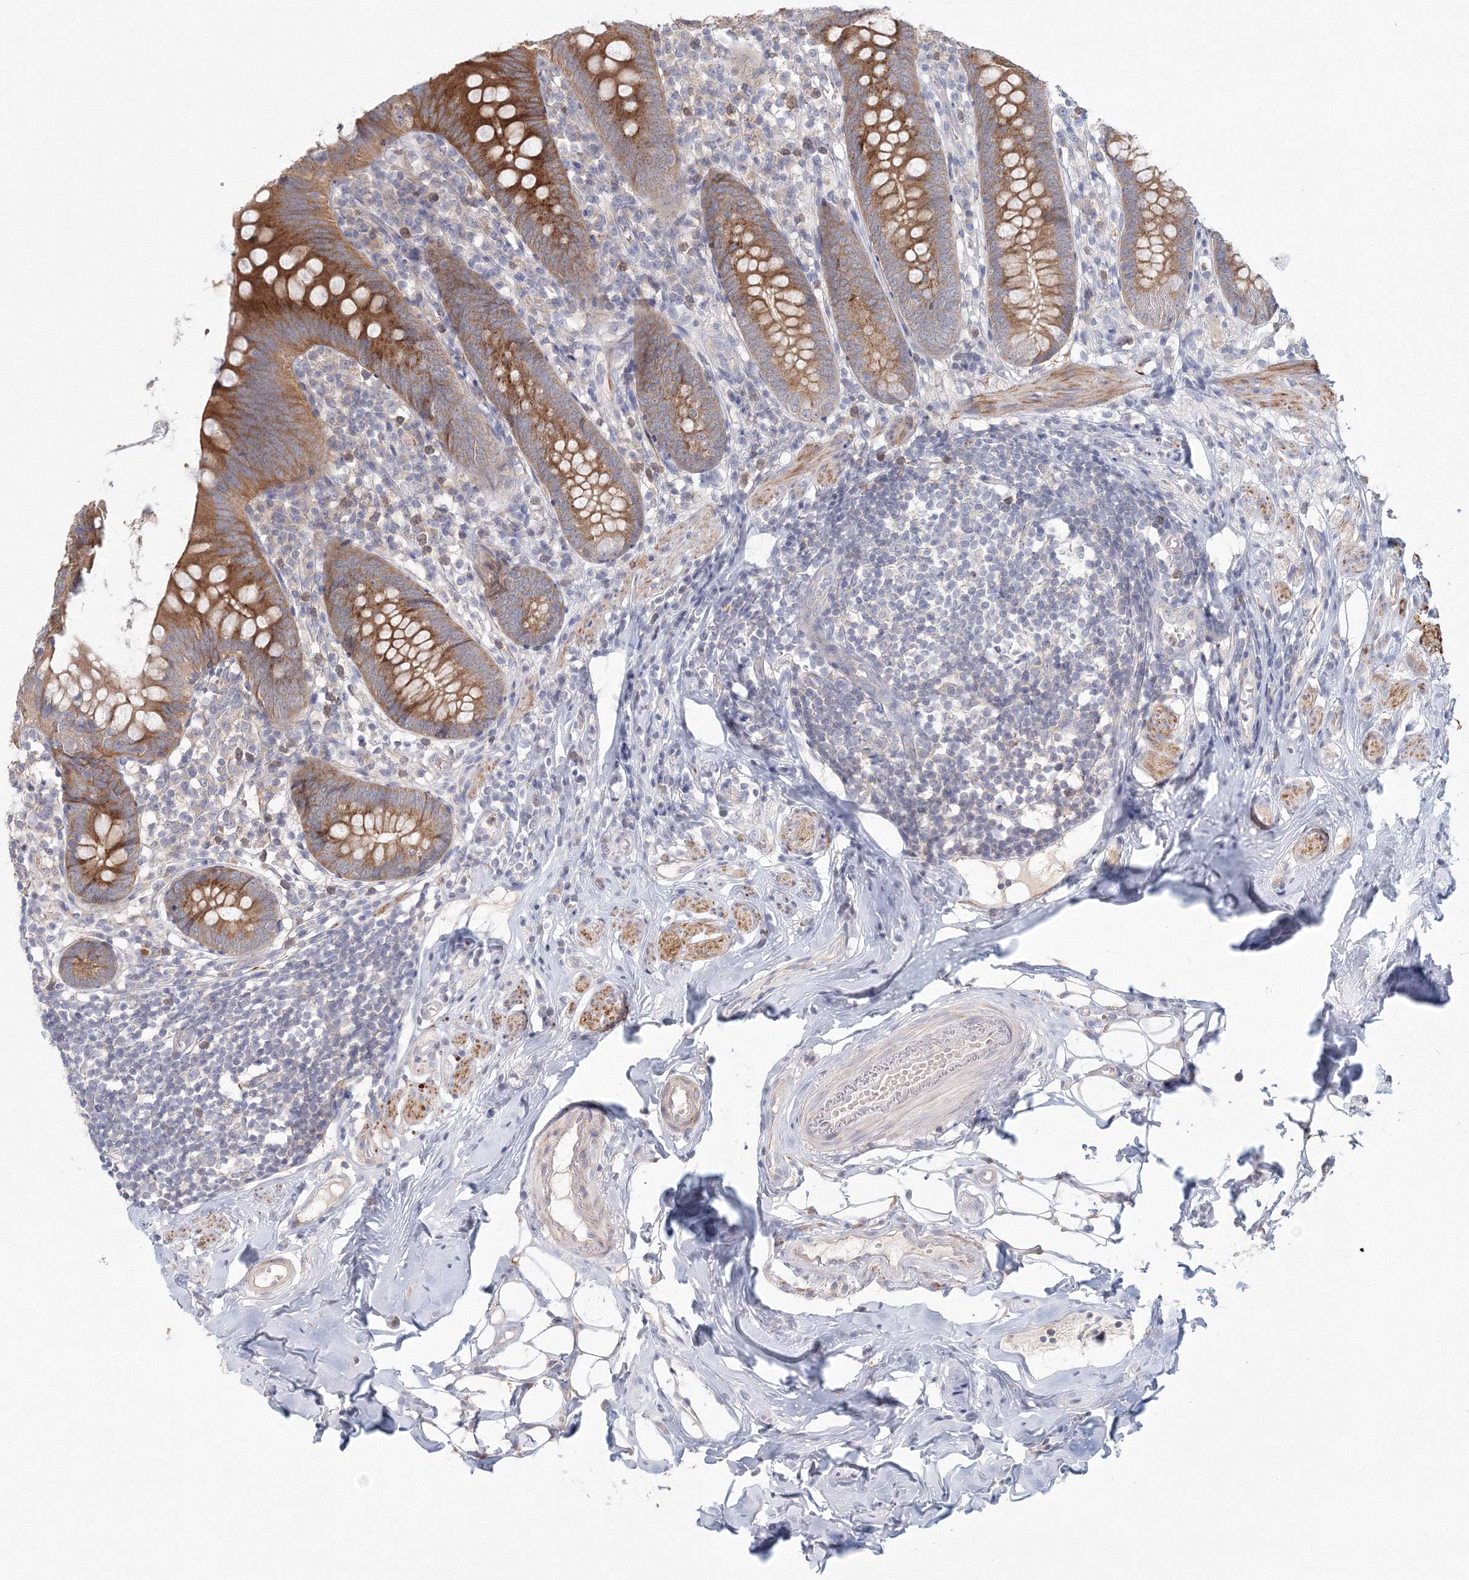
{"staining": {"intensity": "moderate", "quantity": ">75%", "location": "cytoplasmic/membranous"}, "tissue": "appendix", "cell_type": "Glandular cells", "image_type": "normal", "snomed": [{"axis": "morphology", "description": "Normal tissue, NOS"}, {"axis": "topography", "description": "Appendix"}], "caption": "Unremarkable appendix demonstrates moderate cytoplasmic/membranous expression in approximately >75% of glandular cells.", "gene": "TACC2", "patient": {"sex": "female", "age": 62}}